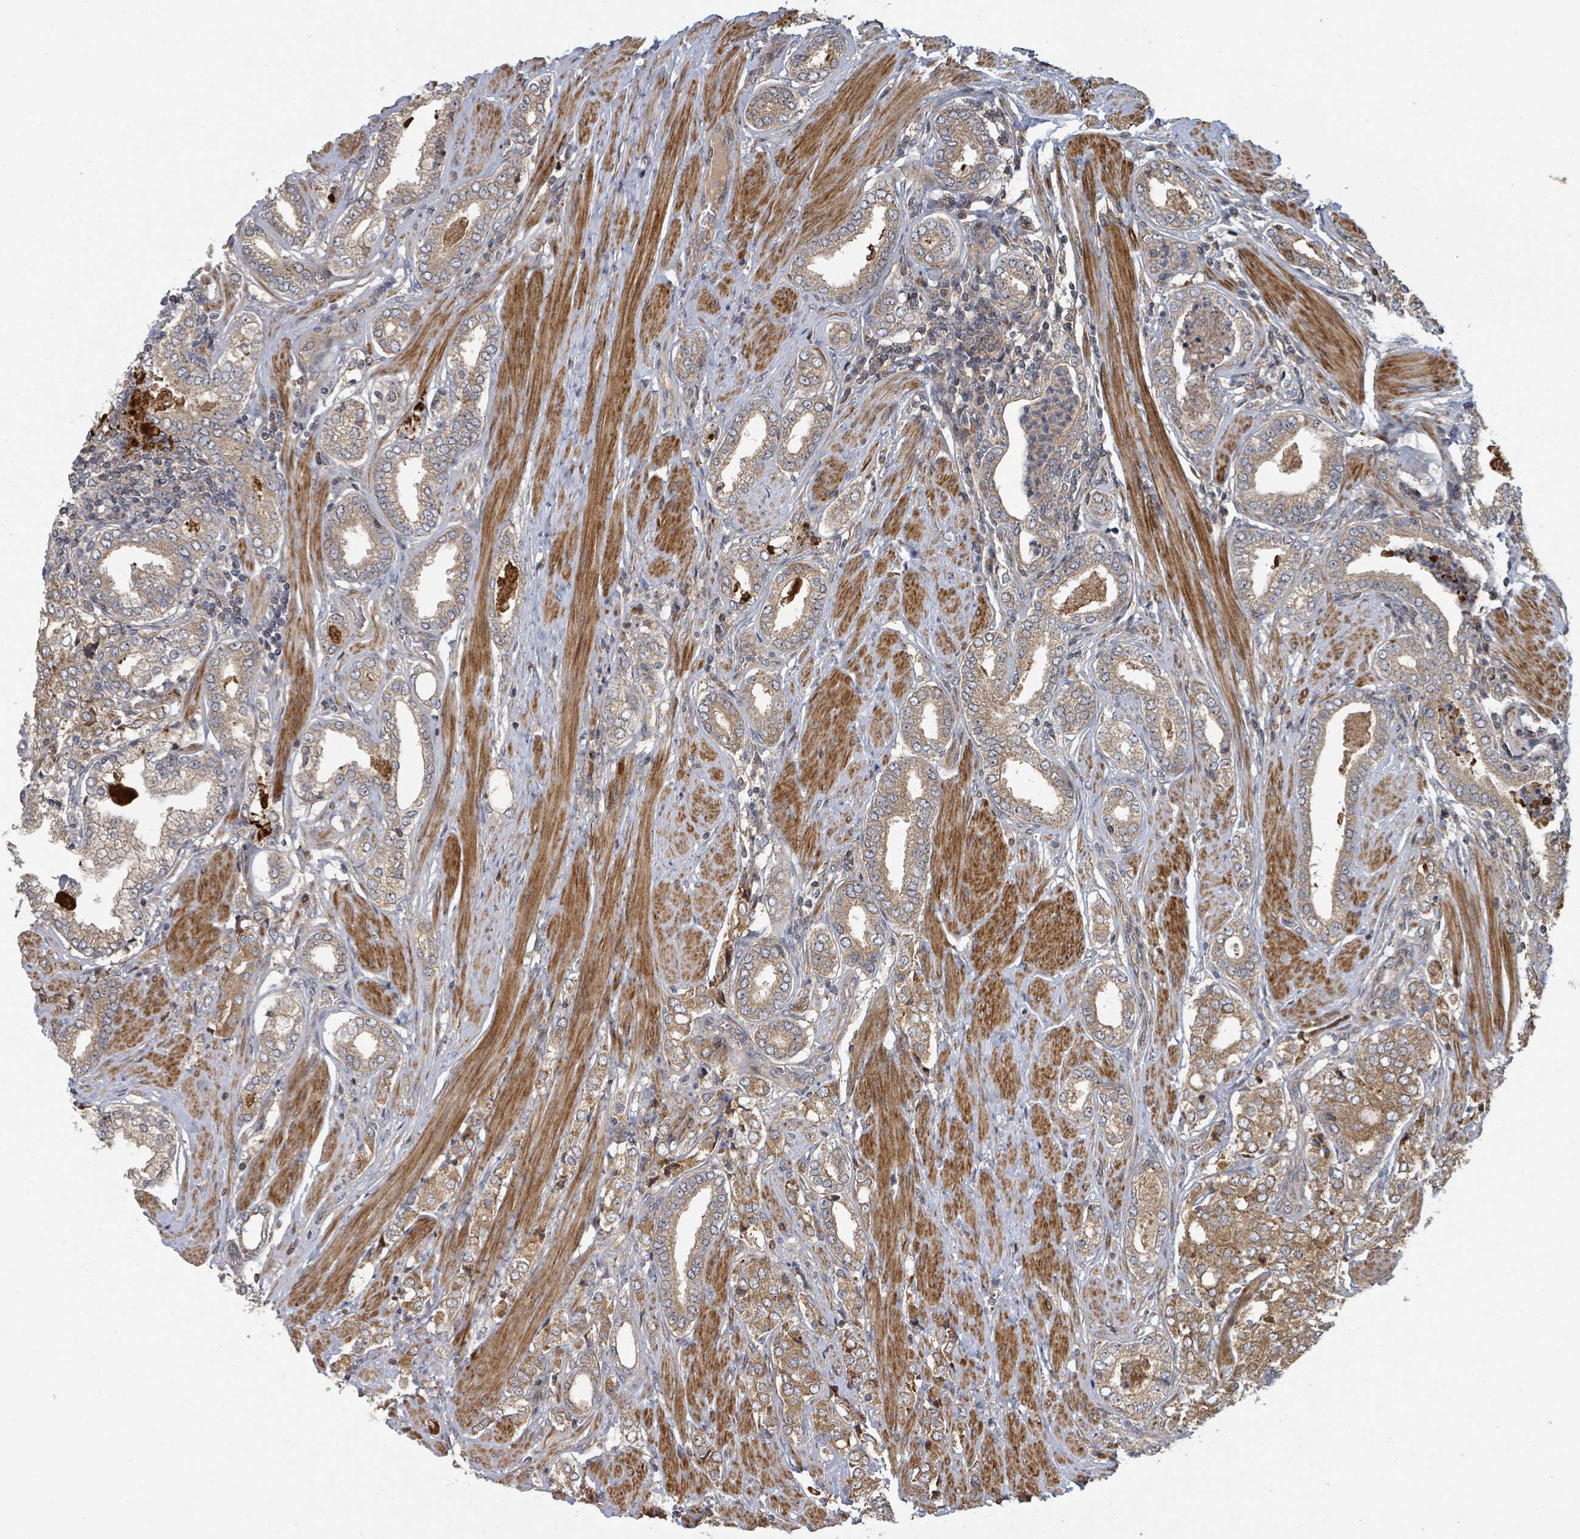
{"staining": {"intensity": "moderate", "quantity": ">75%", "location": "cytoplasmic/membranous"}, "tissue": "prostate cancer", "cell_type": "Tumor cells", "image_type": "cancer", "snomed": [{"axis": "morphology", "description": "Adenocarcinoma, High grade"}, {"axis": "topography", "description": "Prostate"}], "caption": "Human adenocarcinoma (high-grade) (prostate) stained for a protein (brown) shows moderate cytoplasmic/membranous positive expression in approximately >75% of tumor cells.", "gene": "DPM1", "patient": {"sex": "male", "age": 71}}